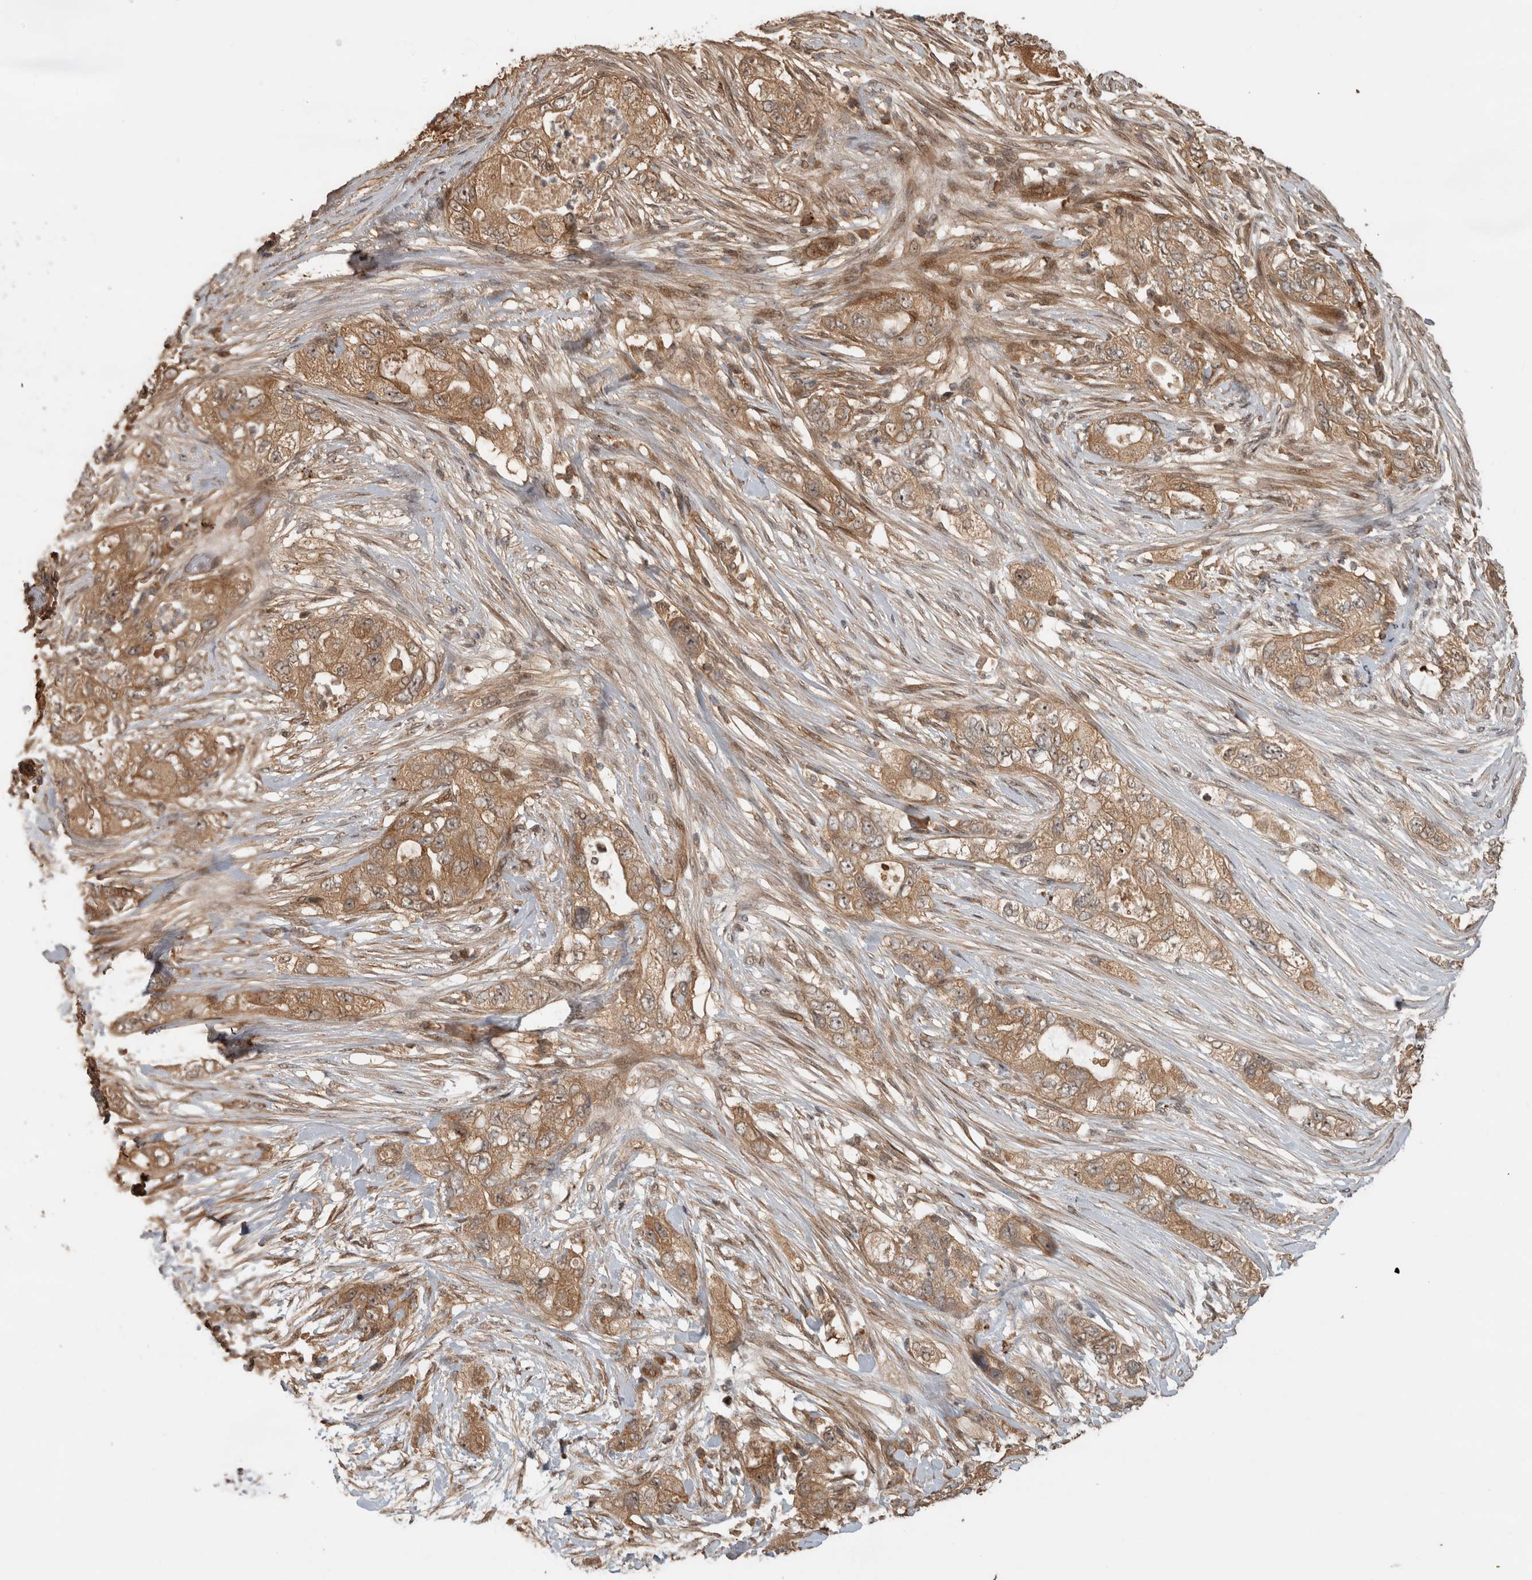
{"staining": {"intensity": "moderate", "quantity": ">75%", "location": "cytoplasmic/membranous,nuclear"}, "tissue": "pancreatic cancer", "cell_type": "Tumor cells", "image_type": "cancer", "snomed": [{"axis": "morphology", "description": "Adenocarcinoma, NOS"}, {"axis": "topography", "description": "Pancreas"}], "caption": "Immunohistochemical staining of human adenocarcinoma (pancreatic) shows moderate cytoplasmic/membranous and nuclear protein positivity in approximately >75% of tumor cells.", "gene": "PITPNC1", "patient": {"sex": "female", "age": 73}}